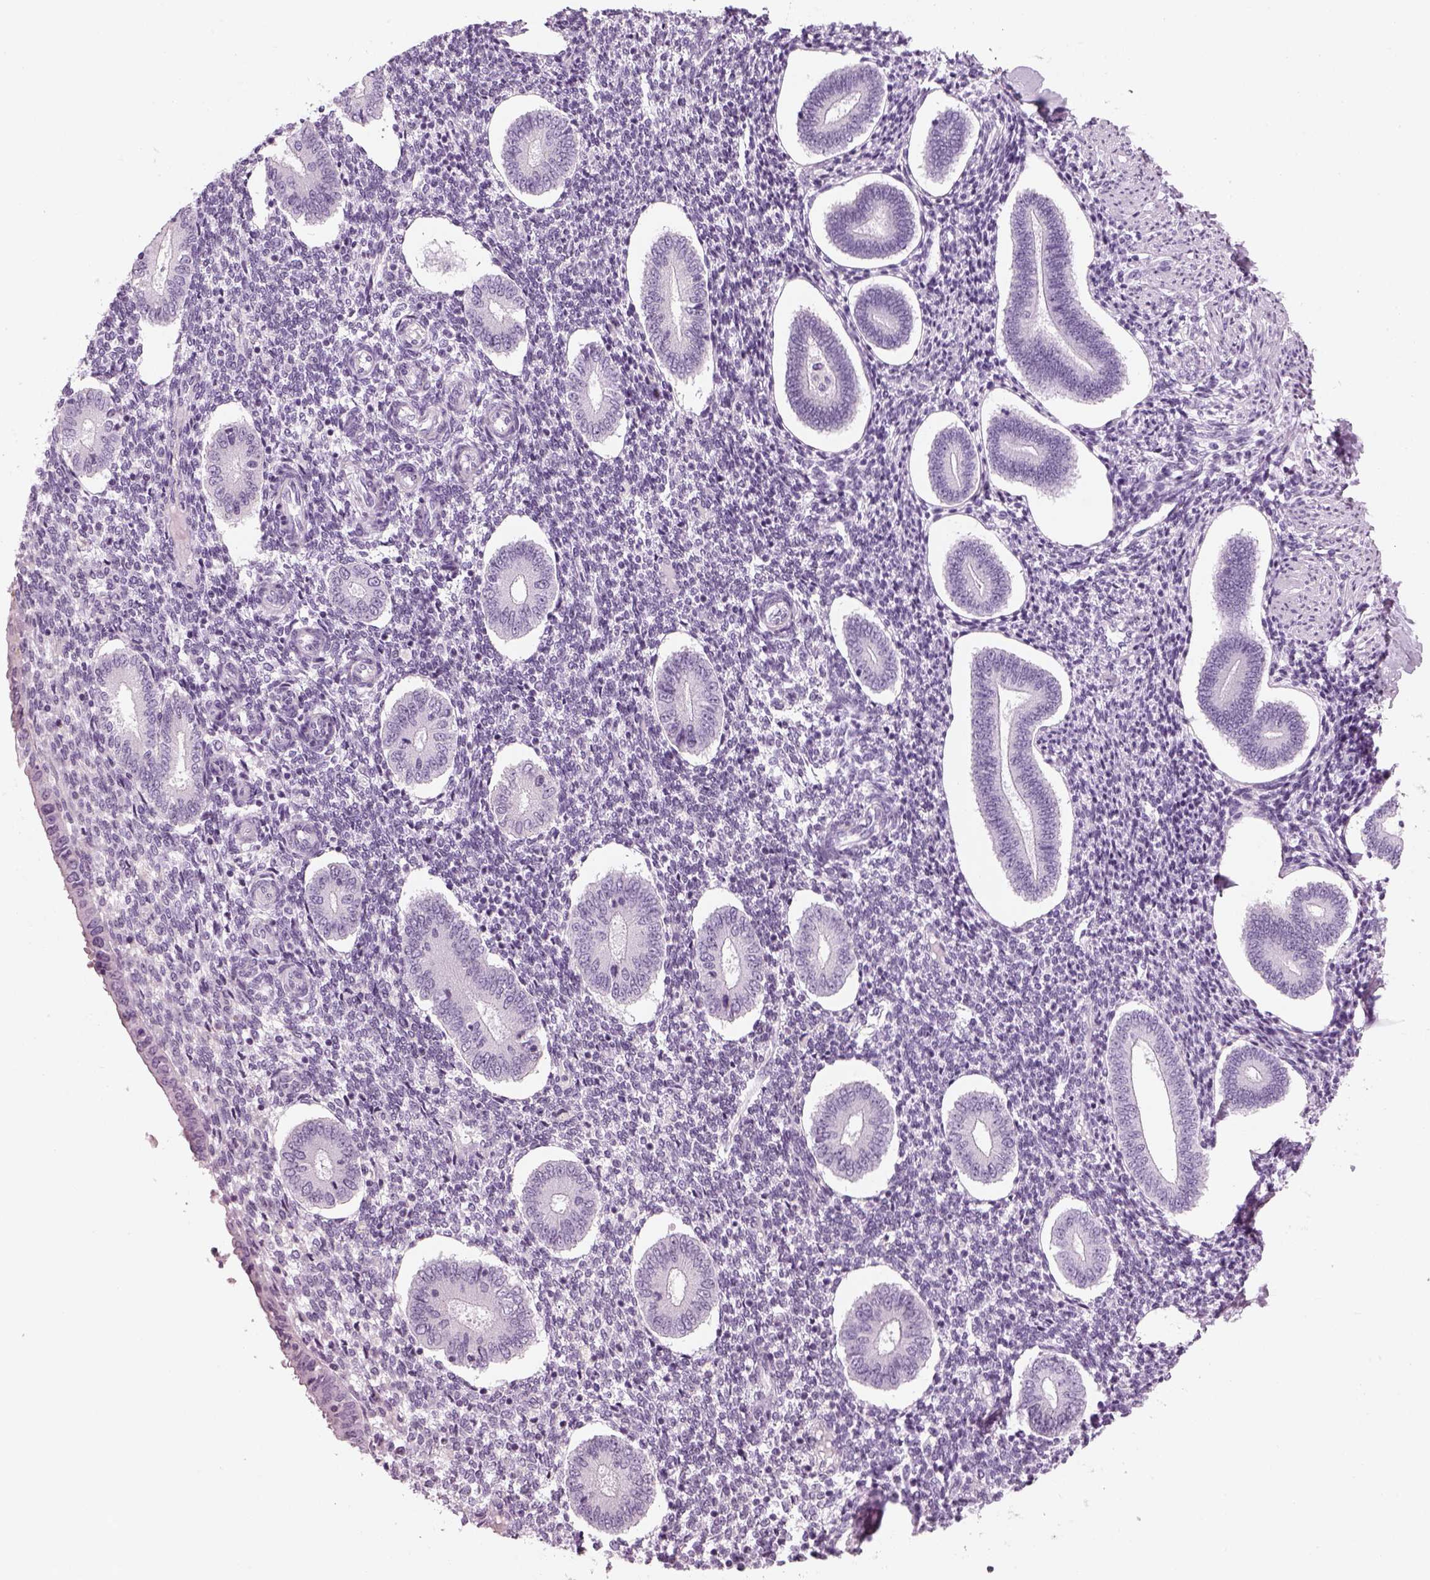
{"staining": {"intensity": "negative", "quantity": "none", "location": "none"}, "tissue": "endometrium", "cell_type": "Cells in endometrial stroma", "image_type": "normal", "snomed": [{"axis": "morphology", "description": "Normal tissue, NOS"}, {"axis": "topography", "description": "Endometrium"}], "caption": "Micrograph shows no protein expression in cells in endometrial stroma of benign endometrium. (DAB immunohistochemistry with hematoxylin counter stain).", "gene": "SAG", "patient": {"sex": "female", "age": 40}}